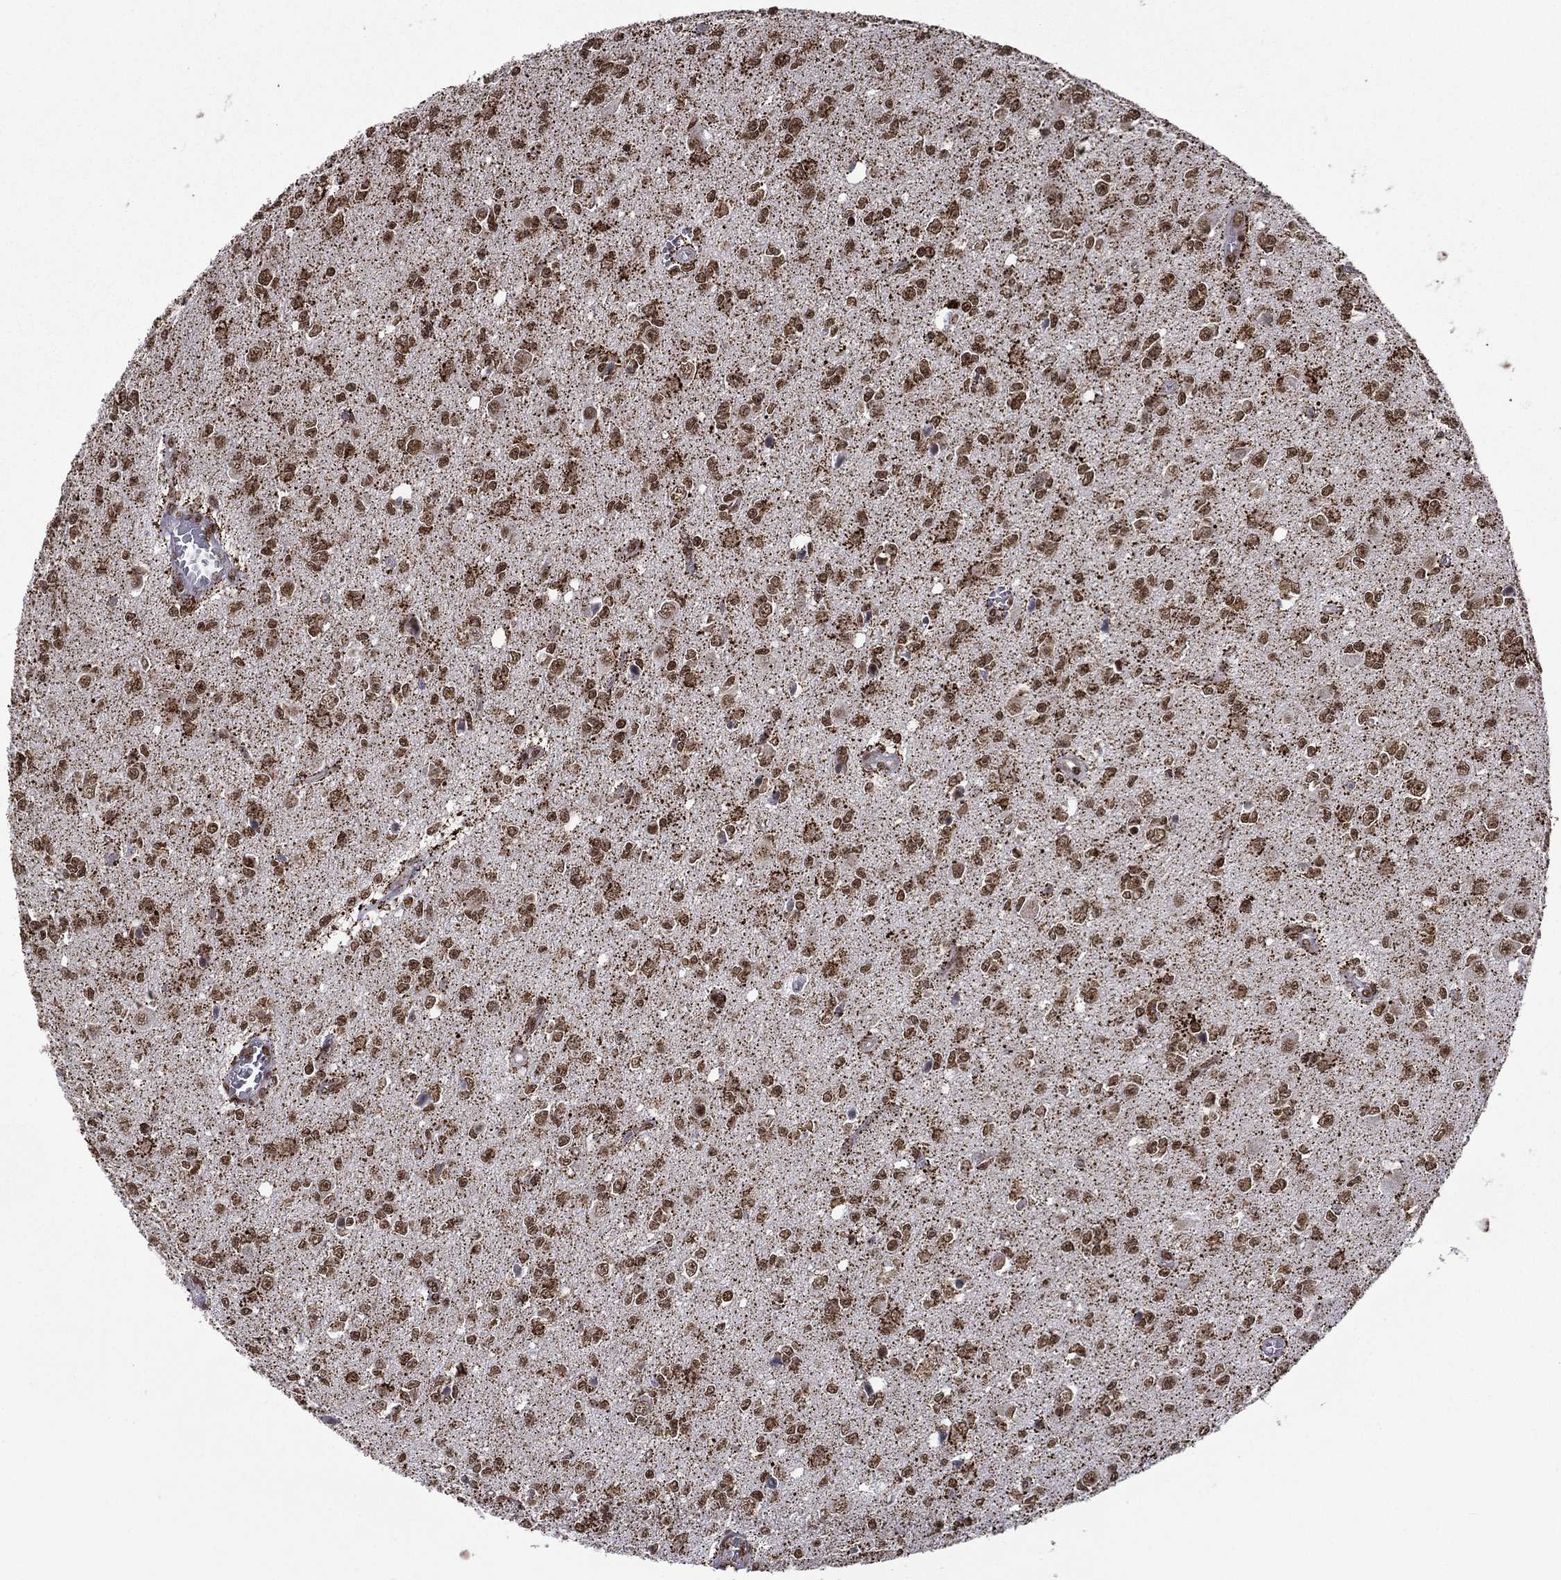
{"staining": {"intensity": "strong", "quantity": ">75%", "location": "nuclear"}, "tissue": "glioma", "cell_type": "Tumor cells", "image_type": "cancer", "snomed": [{"axis": "morphology", "description": "Glioma, malignant, Low grade"}, {"axis": "topography", "description": "Brain"}], "caption": "Immunohistochemical staining of glioma shows high levels of strong nuclear expression in about >75% of tumor cells. Immunohistochemistry stains the protein in brown and the nuclei are stained blue.", "gene": "C5orf24", "patient": {"sex": "female", "age": 45}}